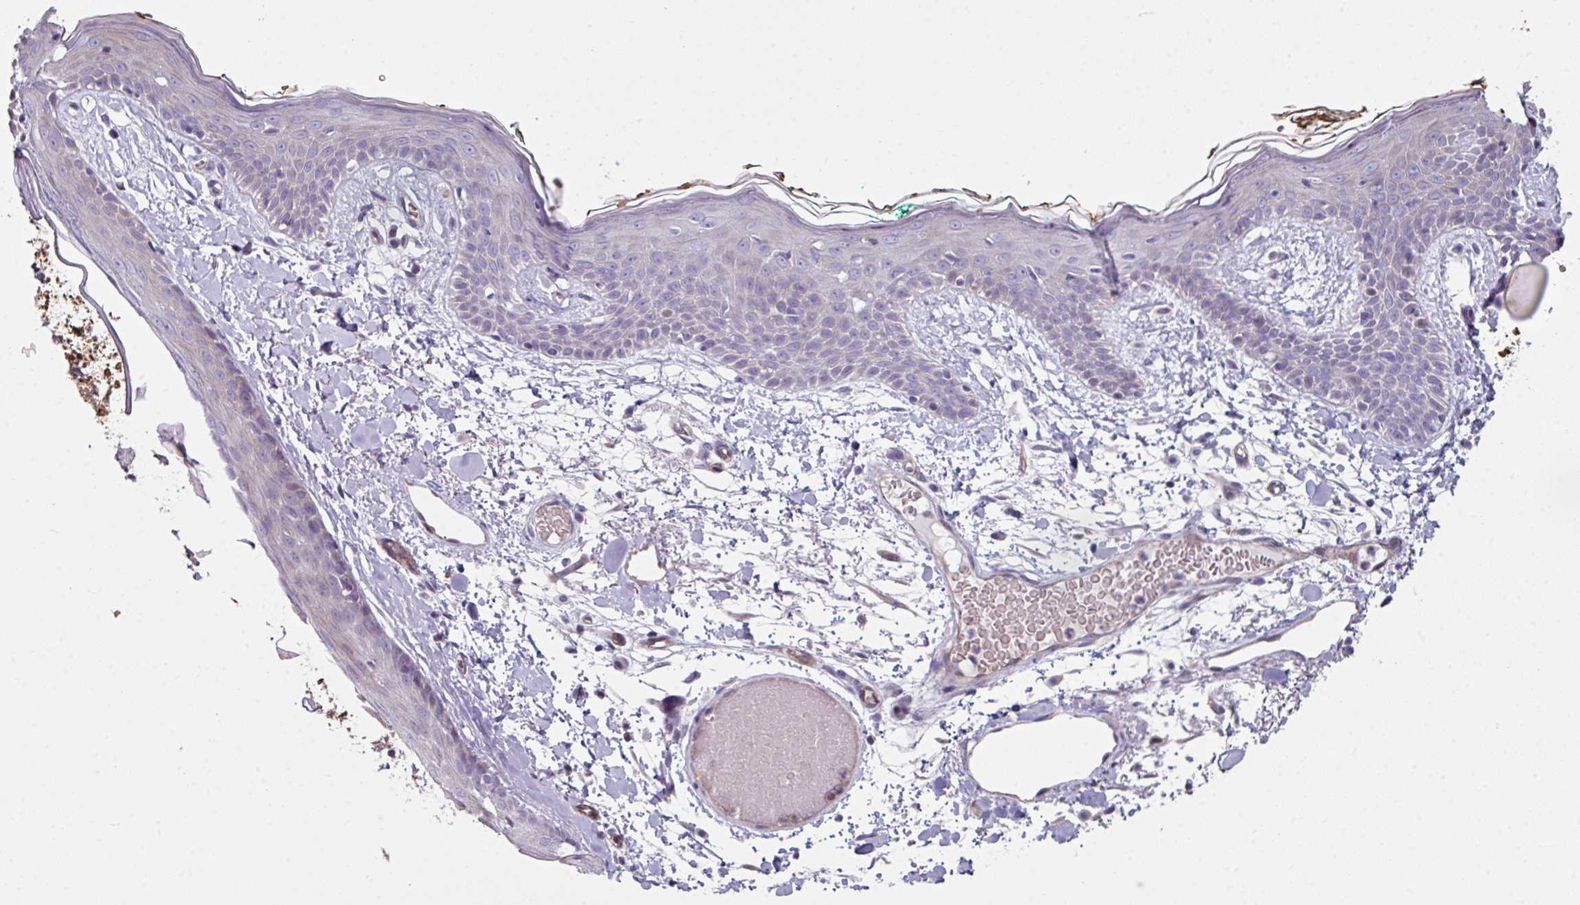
{"staining": {"intensity": "moderate", "quantity": "25%-75%", "location": "cytoplasmic/membranous,nuclear"}, "tissue": "skin", "cell_type": "Fibroblasts", "image_type": "normal", "snomed": [{"axis": "morphology", "description": "Normal tissue, NOS"}, {"axis": "topography", "description": "Skin"}], "caption": "High-power microscopy captured an immunohistochemistry micrograph of normal skin, revealing moderate cytoplasmic/membranous,nuclear positivity in about 25%-75% of fibroblasts. (brown staining indicates protein expression, while blue staining denotes nuclei).", "gene": "ANO9", "patient": {"sex": "male", "age": 79}}